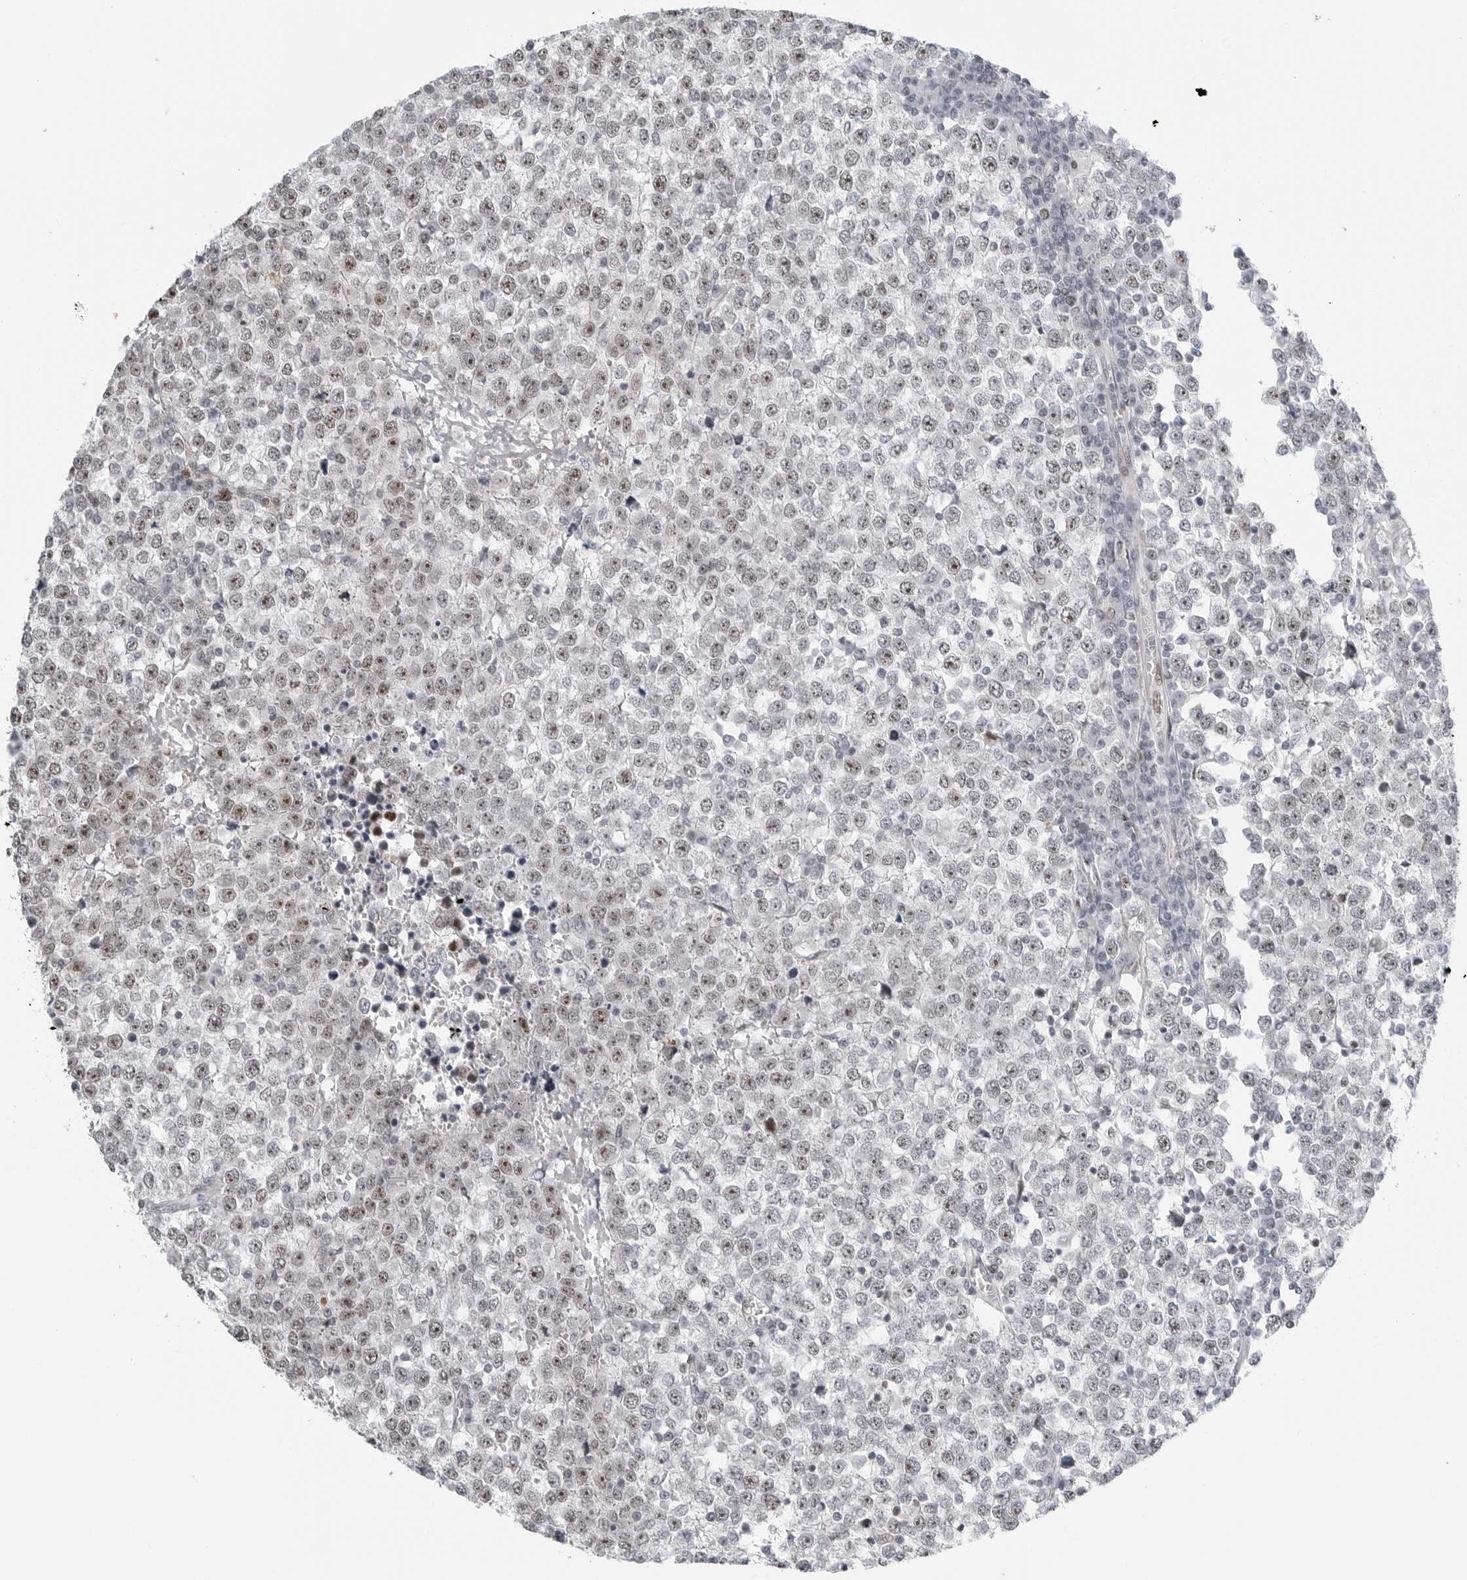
{"staining": {"intensity": "weak", "quantity": "<25%", "location": "nuclear"}, "tissue": "testis cancer", "cell_type": "Tumor cells", "image_type": "cancer", "snomed": [{"axis": "morphology", "description": "Seminoma, NOS"}, {"axis": "topography", "description": "Testis"}], "caption": "The photomicrograph displays no staining of tumor cells in testis seminoma.", "gene": "FAM135B", "patient": {"sex": "male", "age": 65}}